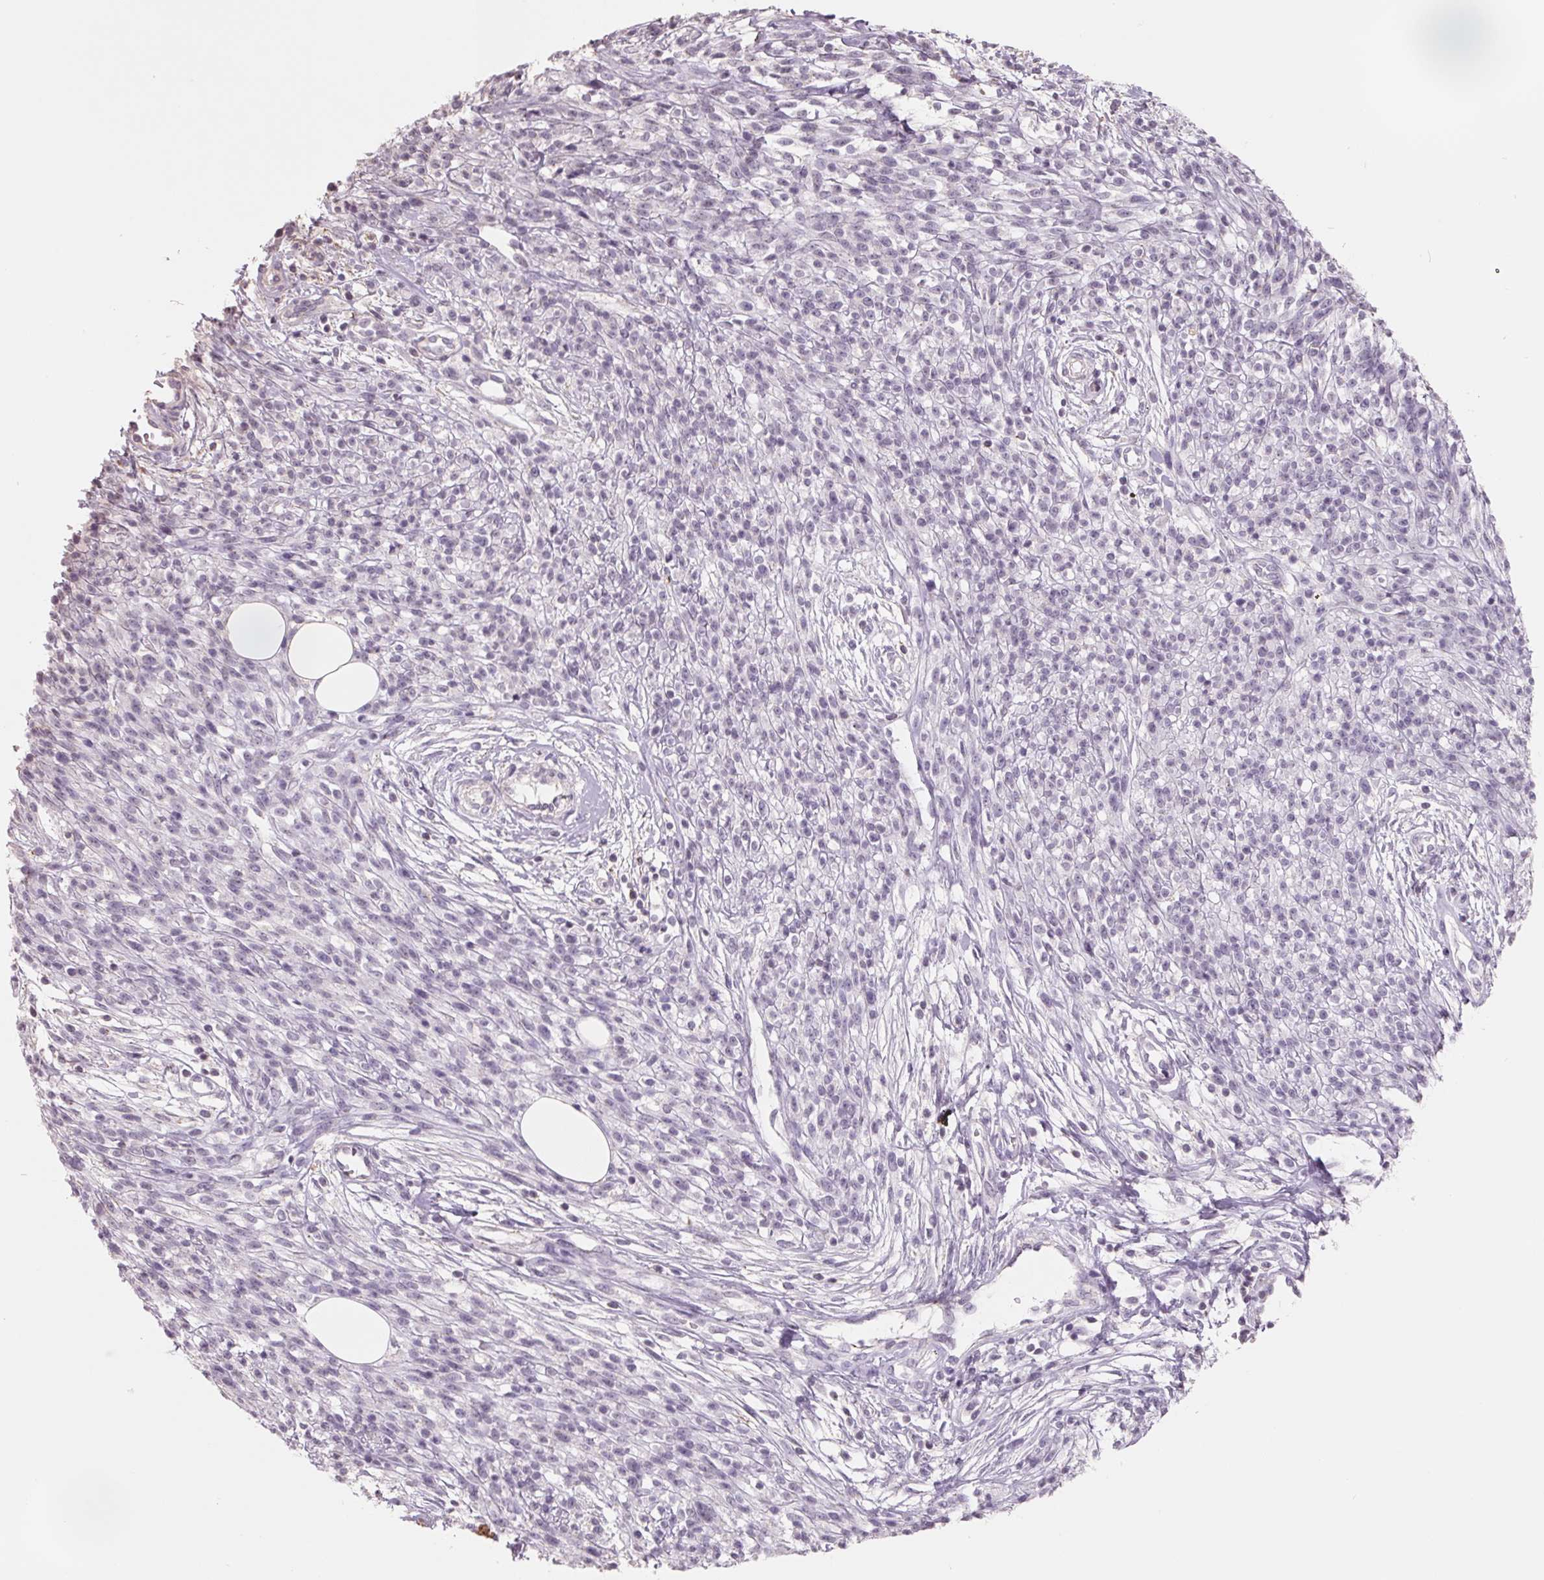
{"staining": {"intensity": "negative", "quantity": "none", "location": "none"}, "tissue": "melanoma", "cell_type": "Tumor cells", "image_type": "cancer", "snomed": [{"axis": "morphology", "description": "Malignant melanoma, NOS"}, {"axis": "topography", "description": "Skin"}, {"axis": "topography", "description": "Skin of trunk"}], "caption": "Immunohistochemistry (IHC) of malignant melanoma shows no staining in tumor cells.", "gene": "FTCD", "patient": {"sex": "male", "age": 74}}